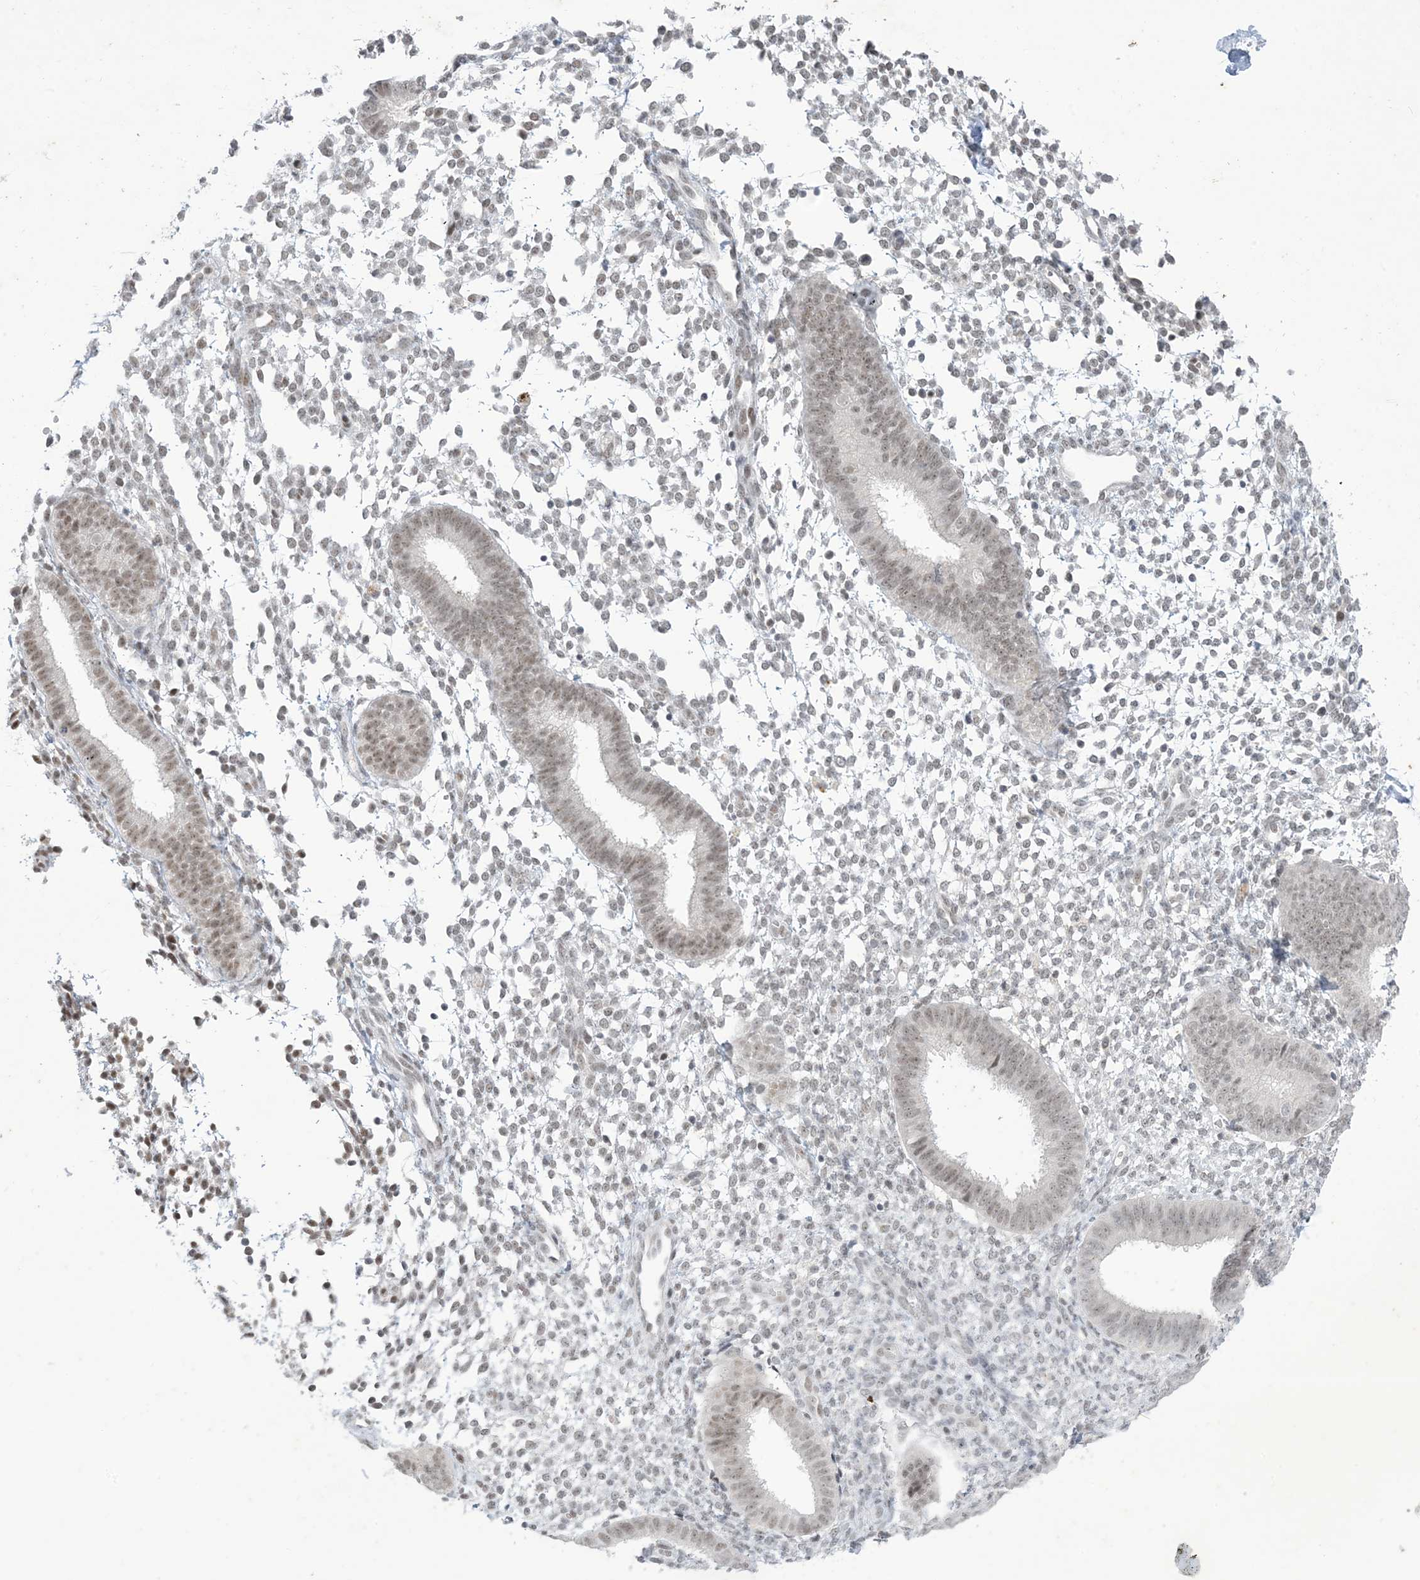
{"staining": {"intensity": "weak", "quantity": "25%-75%", "location": "nuclear"}, "tissue": "endometrium", "cell_type": "Cells in endometrial stroma", "image_type": "normal", "snomed": [{"axis": "morphology", "description": "Normal tissue, NOS"}, {"axis": "topography", "description": "Uterus"}, {"axis": "topography", "description": "Endometrium"}], "caption": "Weak nuclear expression for a protein is present in about 25%-75% of cells in endometrial stroma of unremarkable endometrium using immunohistochemistry (IHC).", "gene": "ZNF674", "patient": {"sex": "female", "age": 48}}